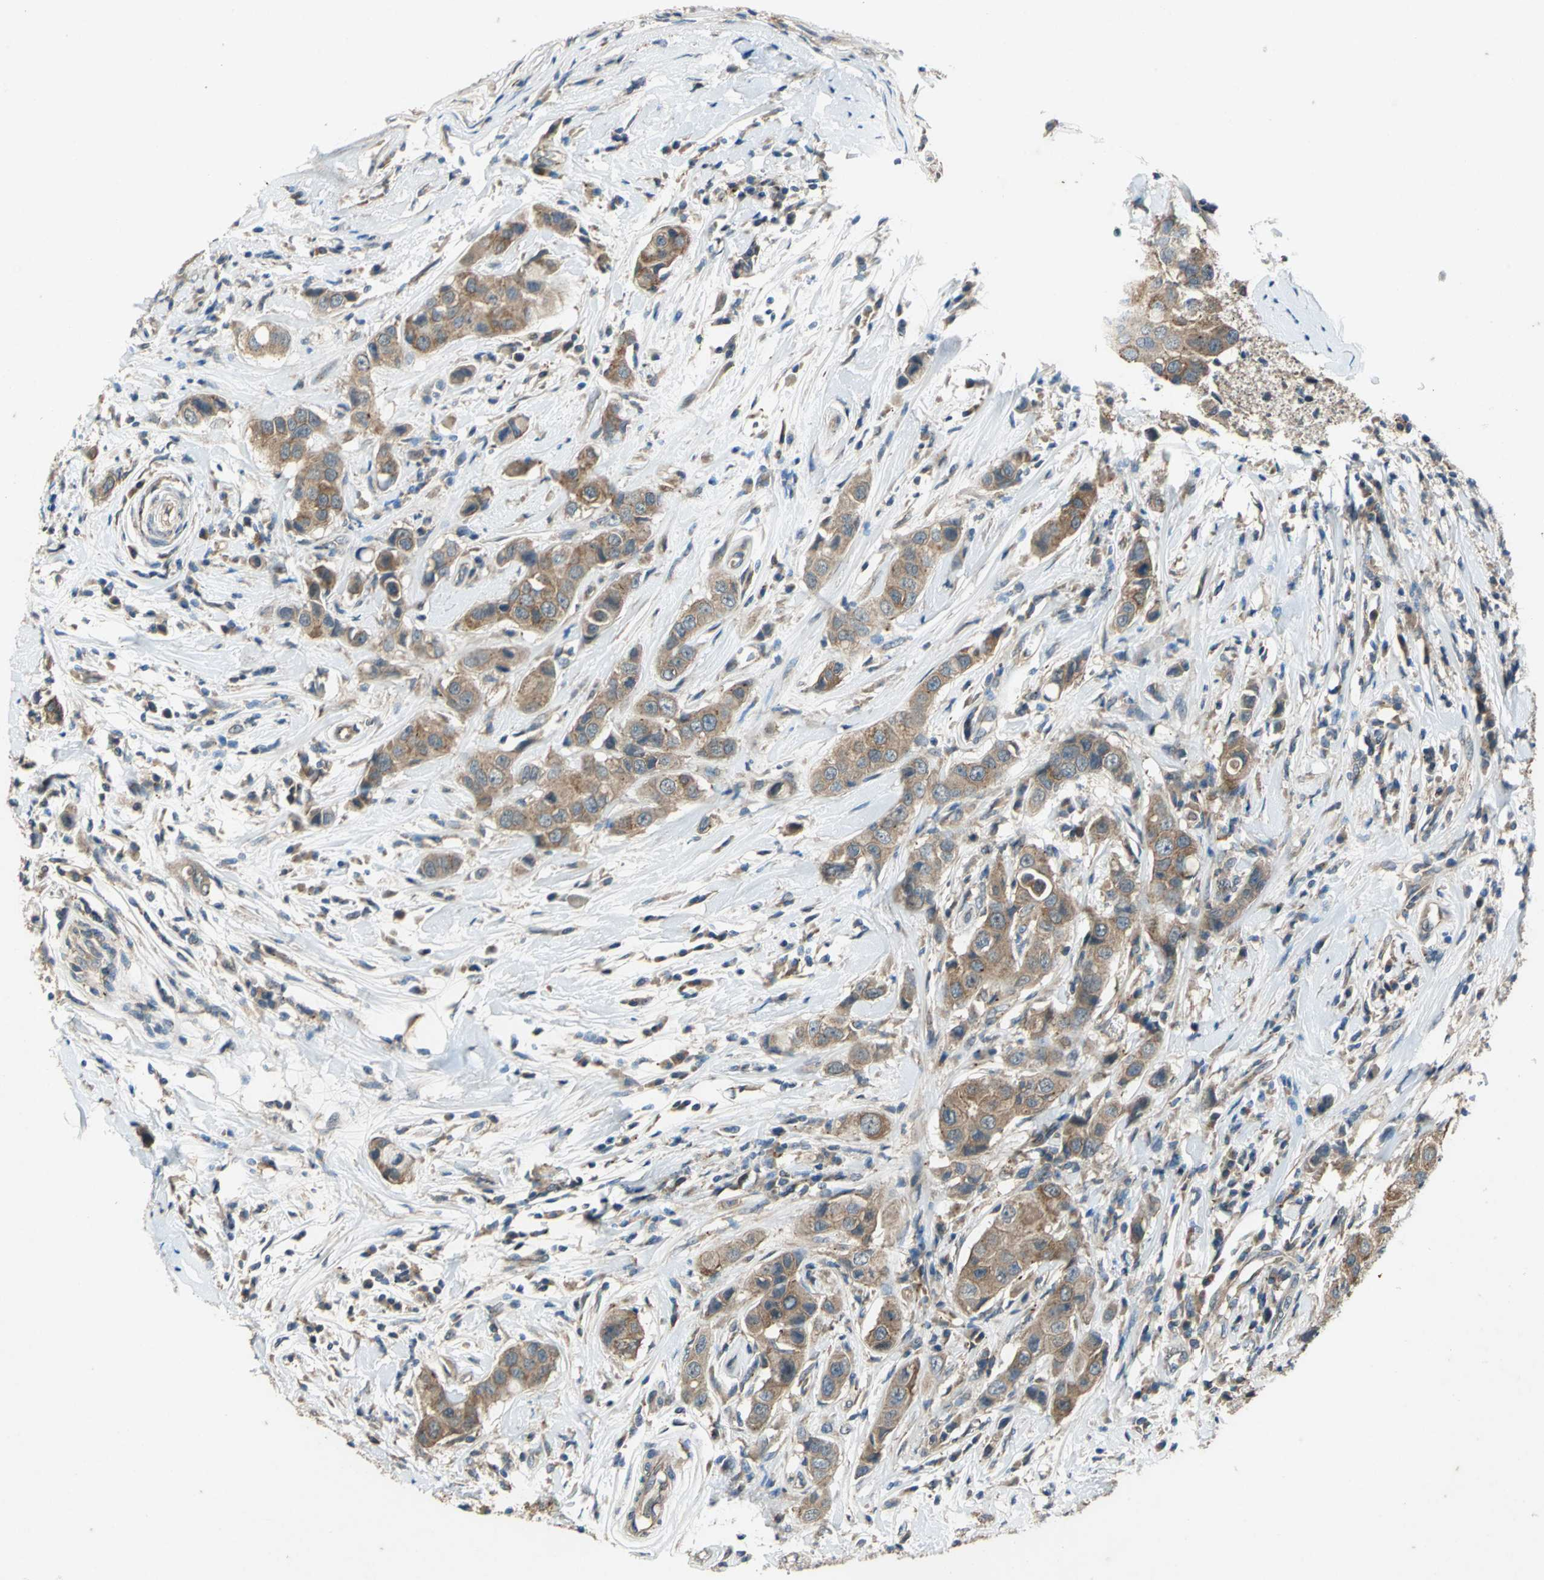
{"staining": {"intensity": "moderate", "quantity": ">75%", "location": "cytoplasmic/membranous"}, "tissue": "breast cancer", "cell_type": "Tumor cells", "image_type": "cancer", "snomed": [{"axis": "morphology", "description": "Duct carcinoma"}, {"axis": "topography", "description": "Breast"}], "caption": "Breast cancer (intraductal carcinoma) stained for a protein (brown) reveals moderate cytoplasmic/membranous positive staining in about >75% of tumor cells.", "gene": "EMCN", "patient": {"sex": "female", "age": 27}}